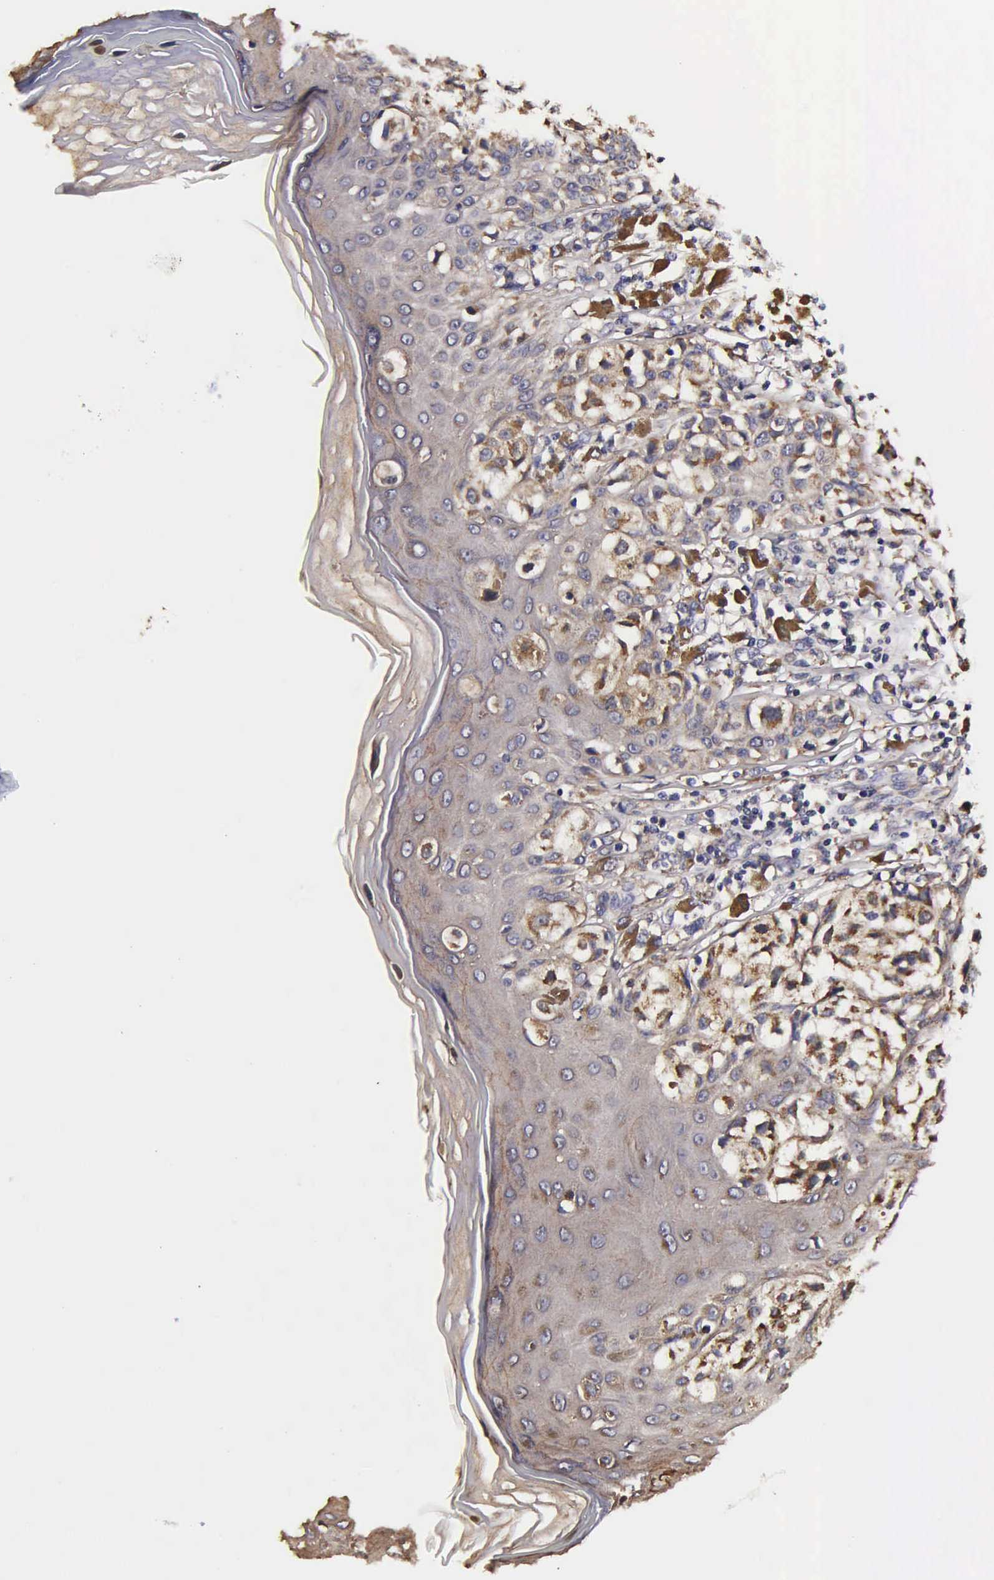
{"staining": {"intensity": "negative", "quantity": "none", "location": "none"}, "tissue": "melanoma", "cell_type": "Tumor cells", "image_type": "cancer", "snomed": [{"axis": "morphology", "description": "Malignant melanoma, NOS"}, {"axis": "topography", "description": "Skin"}], "caption": "This is a photomicrograph of immunohistochemistry staining of melanoma, which shows no staining in tumor cells.", "gene": "PSMA3", "patient": {"sex": "female", "age": 55}}